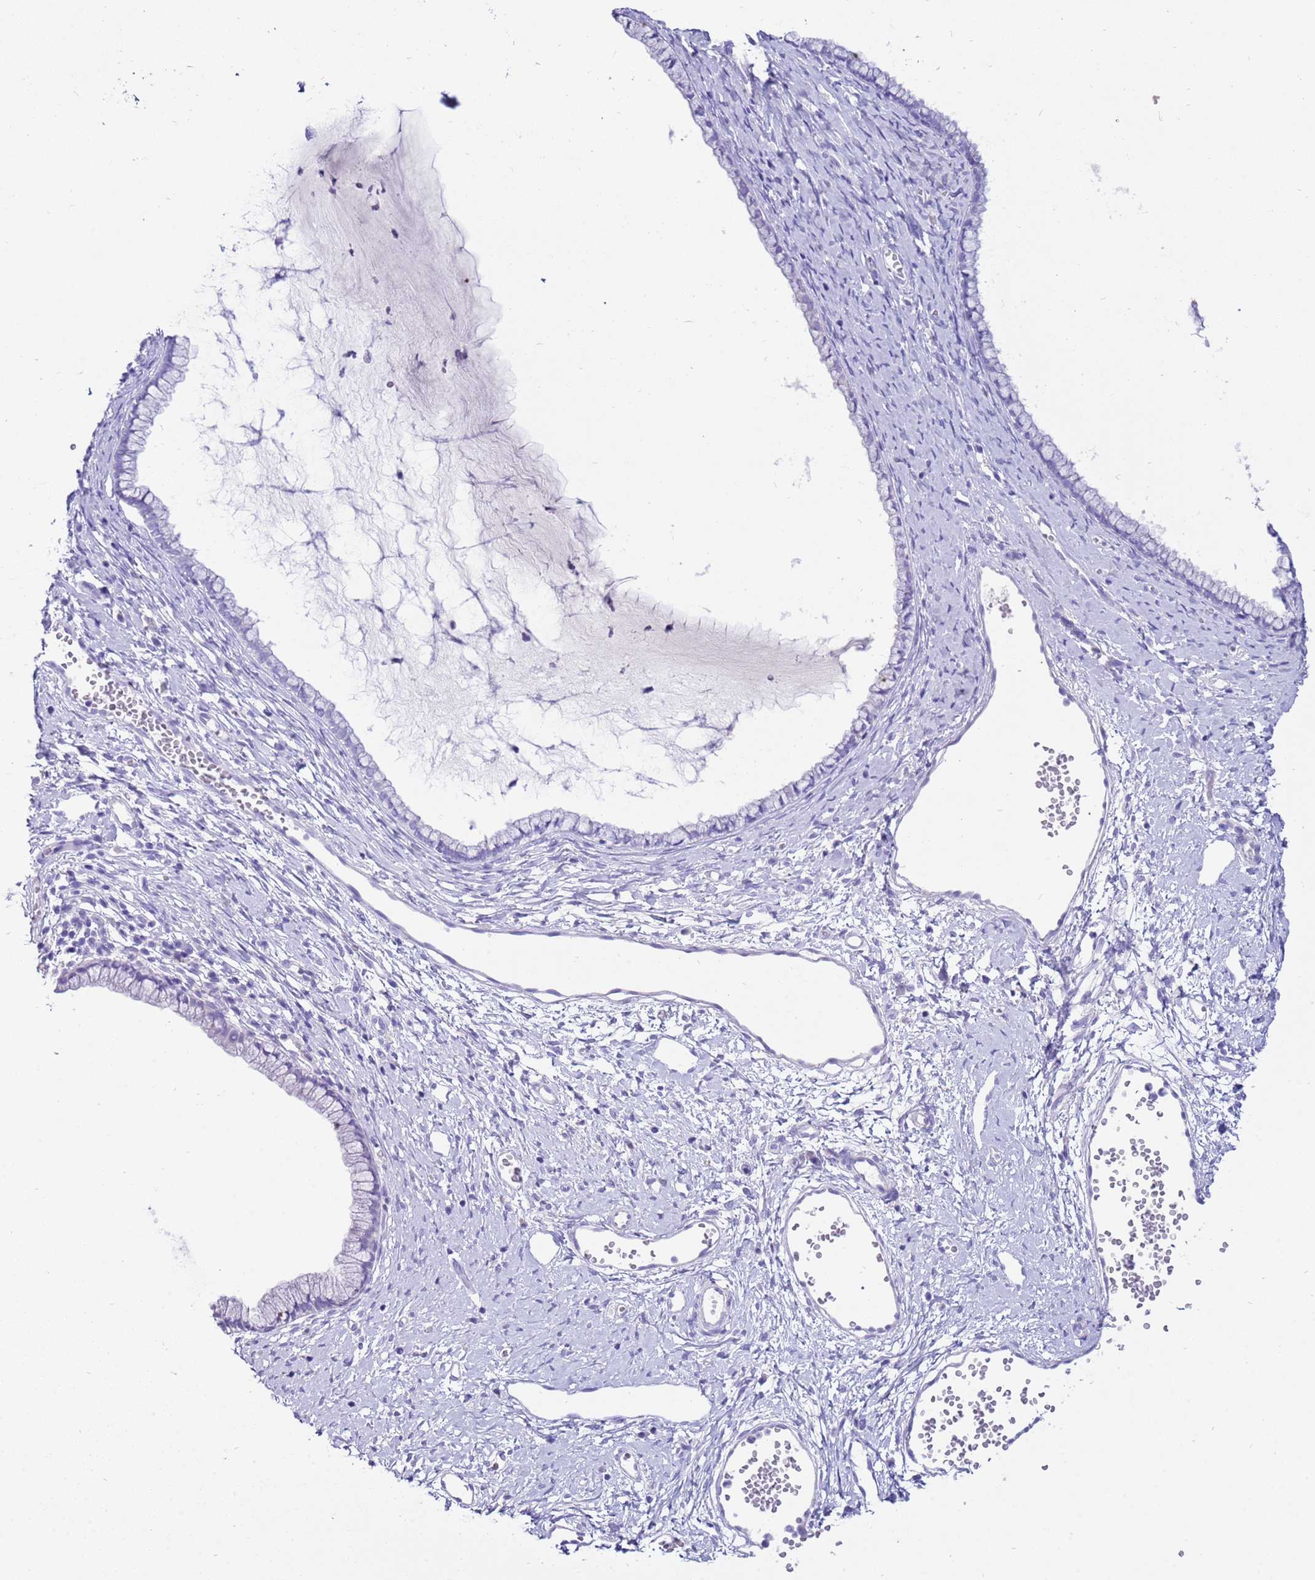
{"staining": {"intensity": "negative", "quantity": "none", "location": "none"}, "tissue": "cervix", "cell_type": "Glandular cells", "image_type": "normal", "snomed": [{"axis": "morphology", "description": "Normal tissue, NOS"}, {"axis": "topography", "description": "Cervix"}], "caption": "This is an immunohistochemistry histopathology image of unremarkable cervix. There is no staining in glandular cells.", "gene": "CPB1", "patient": {"sex": "female", "age": 40}}